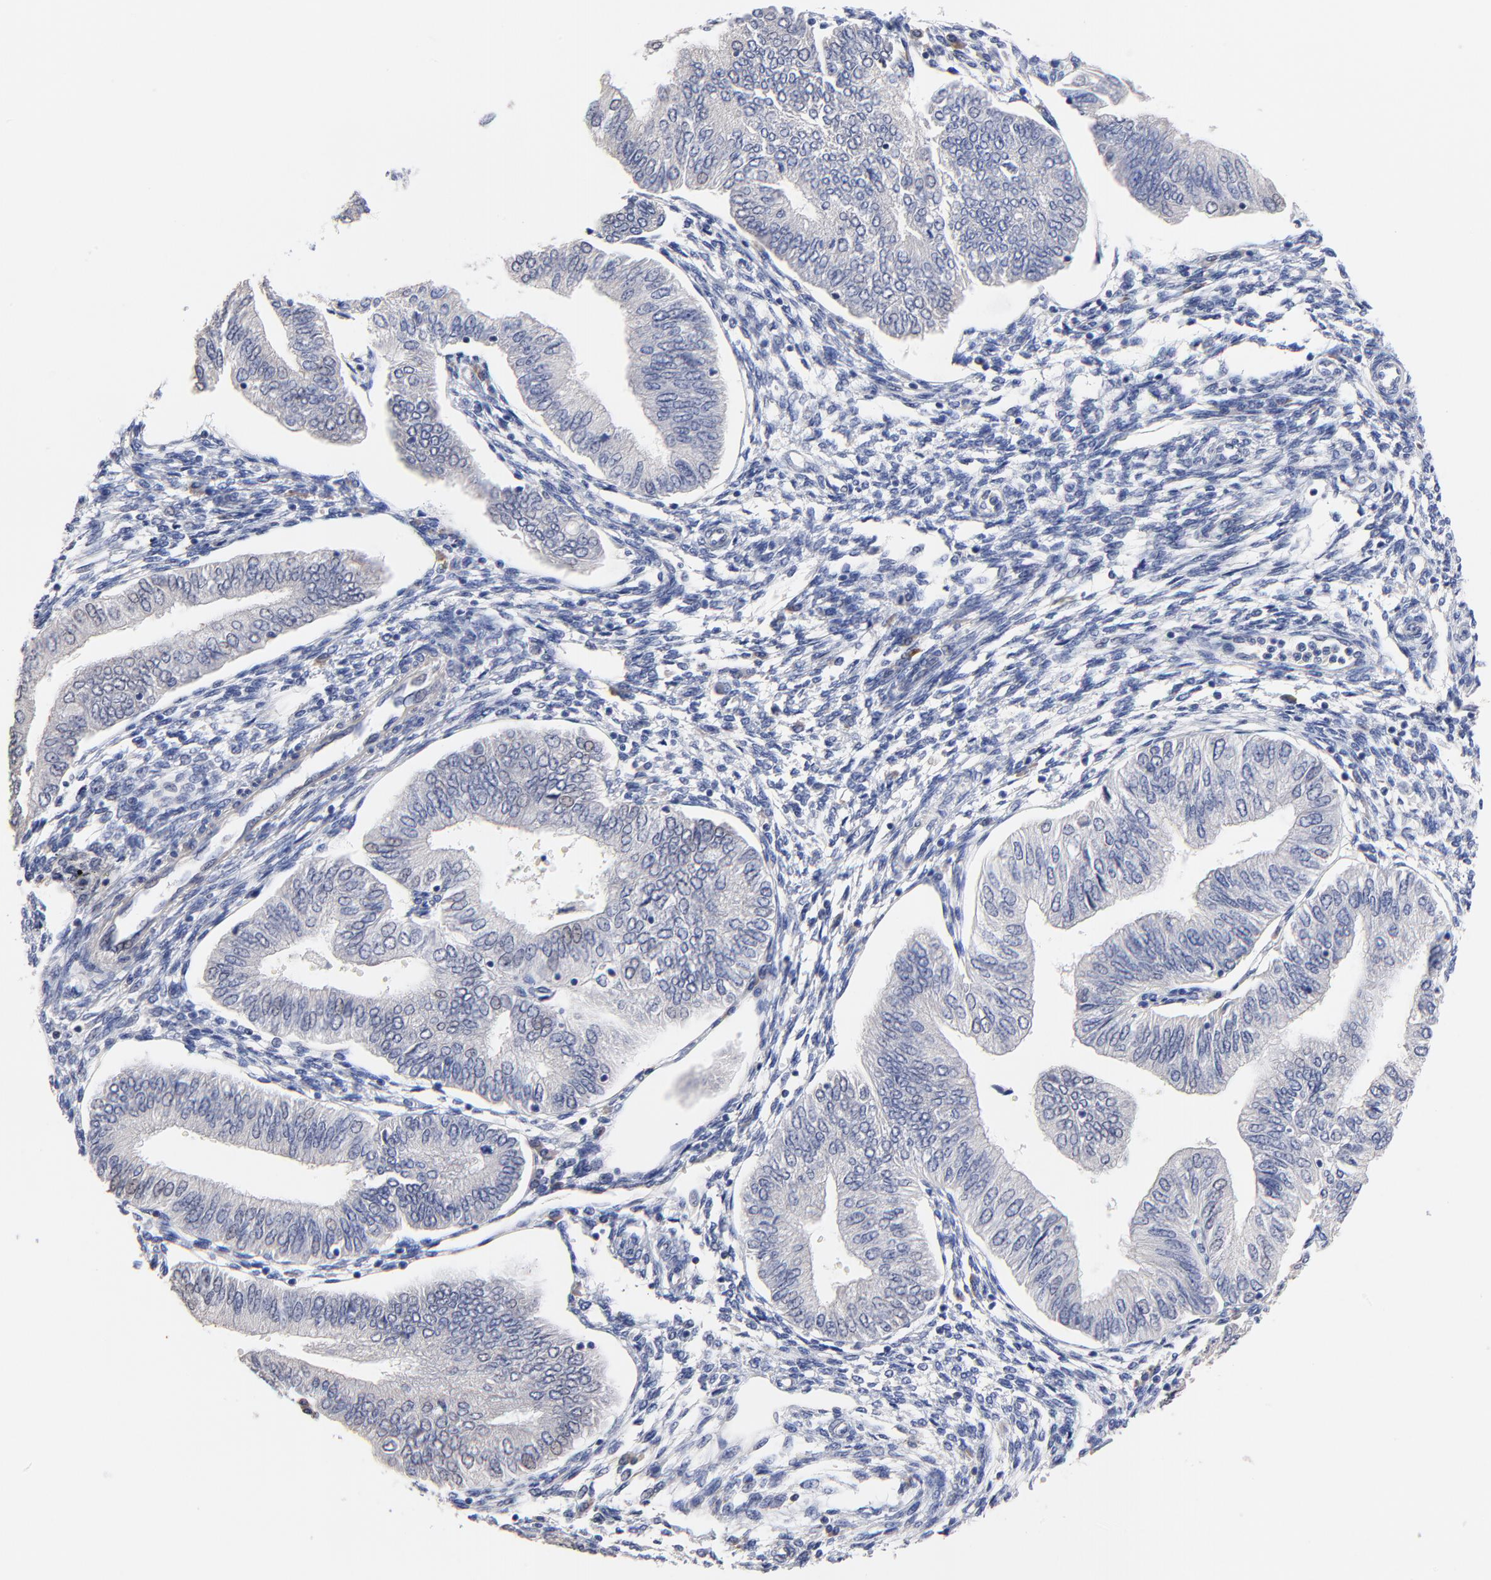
{"staining": {"intensity": "negative", "quantity": "none", "location": "none"}, "tissue": "endometrial cancer", "cell_type": "Tumor cells", "image_type": "cancer", "snomed": [{"axis": "morphology", "description": "Adenocarcinoma, NOS"}, {"axis": "topography", "description": "Endometrium"}], "caption": "Immunohistochemistry (IHC) of human endometrial cancer (adenocarcinoma) exhibits no expression in tumor cells. (IHC, brightfield microscopy, high magnification).", "gene": "TWNK", "patient": {"sex": "female", "age": 51}}